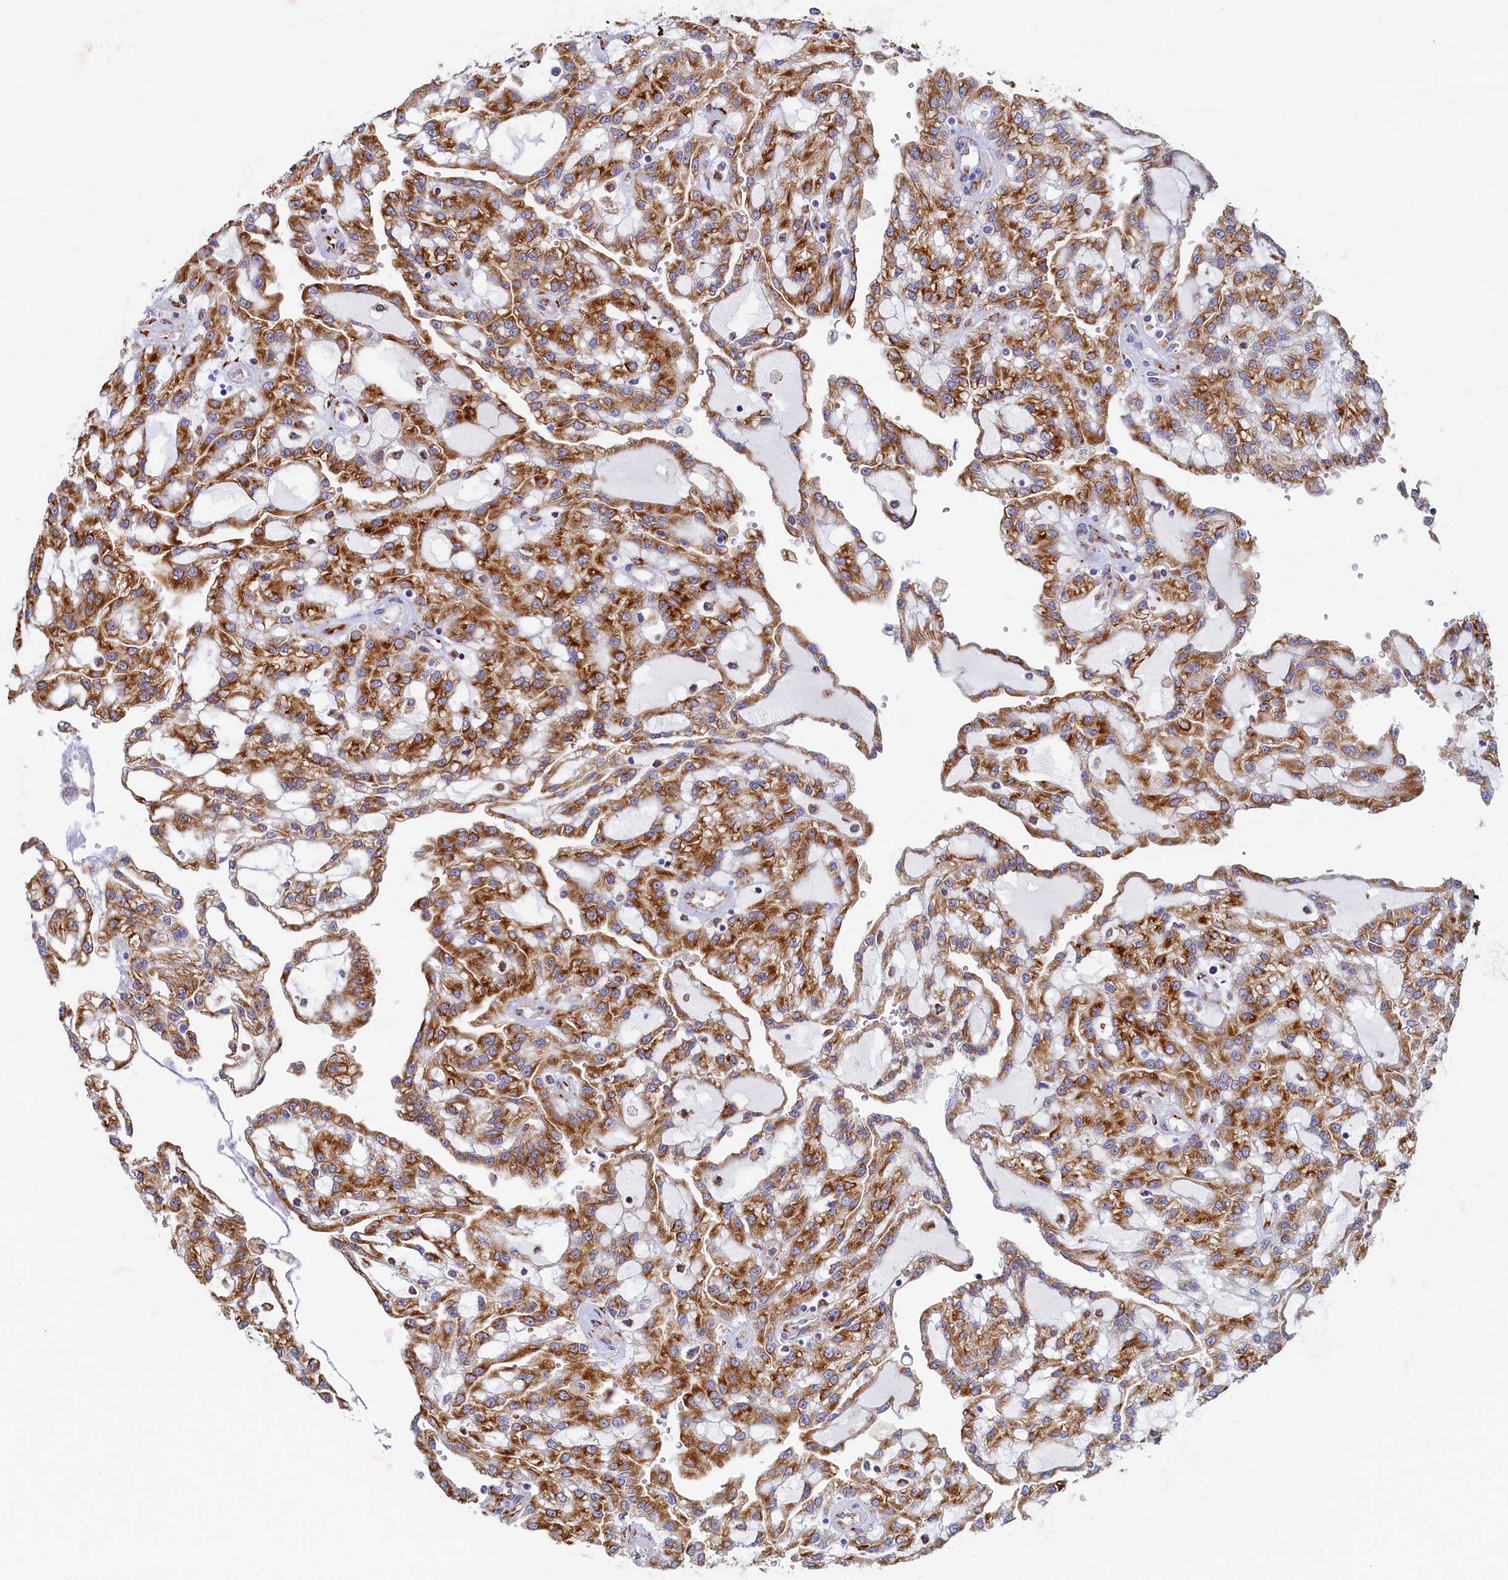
{"staining": {"intensity": "strong", "quantity": ">75%", "location": "cytoplasmic/membranous"}, "tissue": "renal cancer", "cell_type": "Tumor cells", "image_type": "cancer", "snomed": [{"axis": "morphology", "description": "Adenocarcinoma, NOS"}, {"axis": "topography", "description": "Kidney"}], "caption": "Renal cancer (adenocarcinoma) stained with immunohistochemistry (IHC) shows strong cytoplasmic/membranous staining in about >75% of tumor cells.", "gene": "TMEM18", "patient": {"sex": "male", "age": 63}}